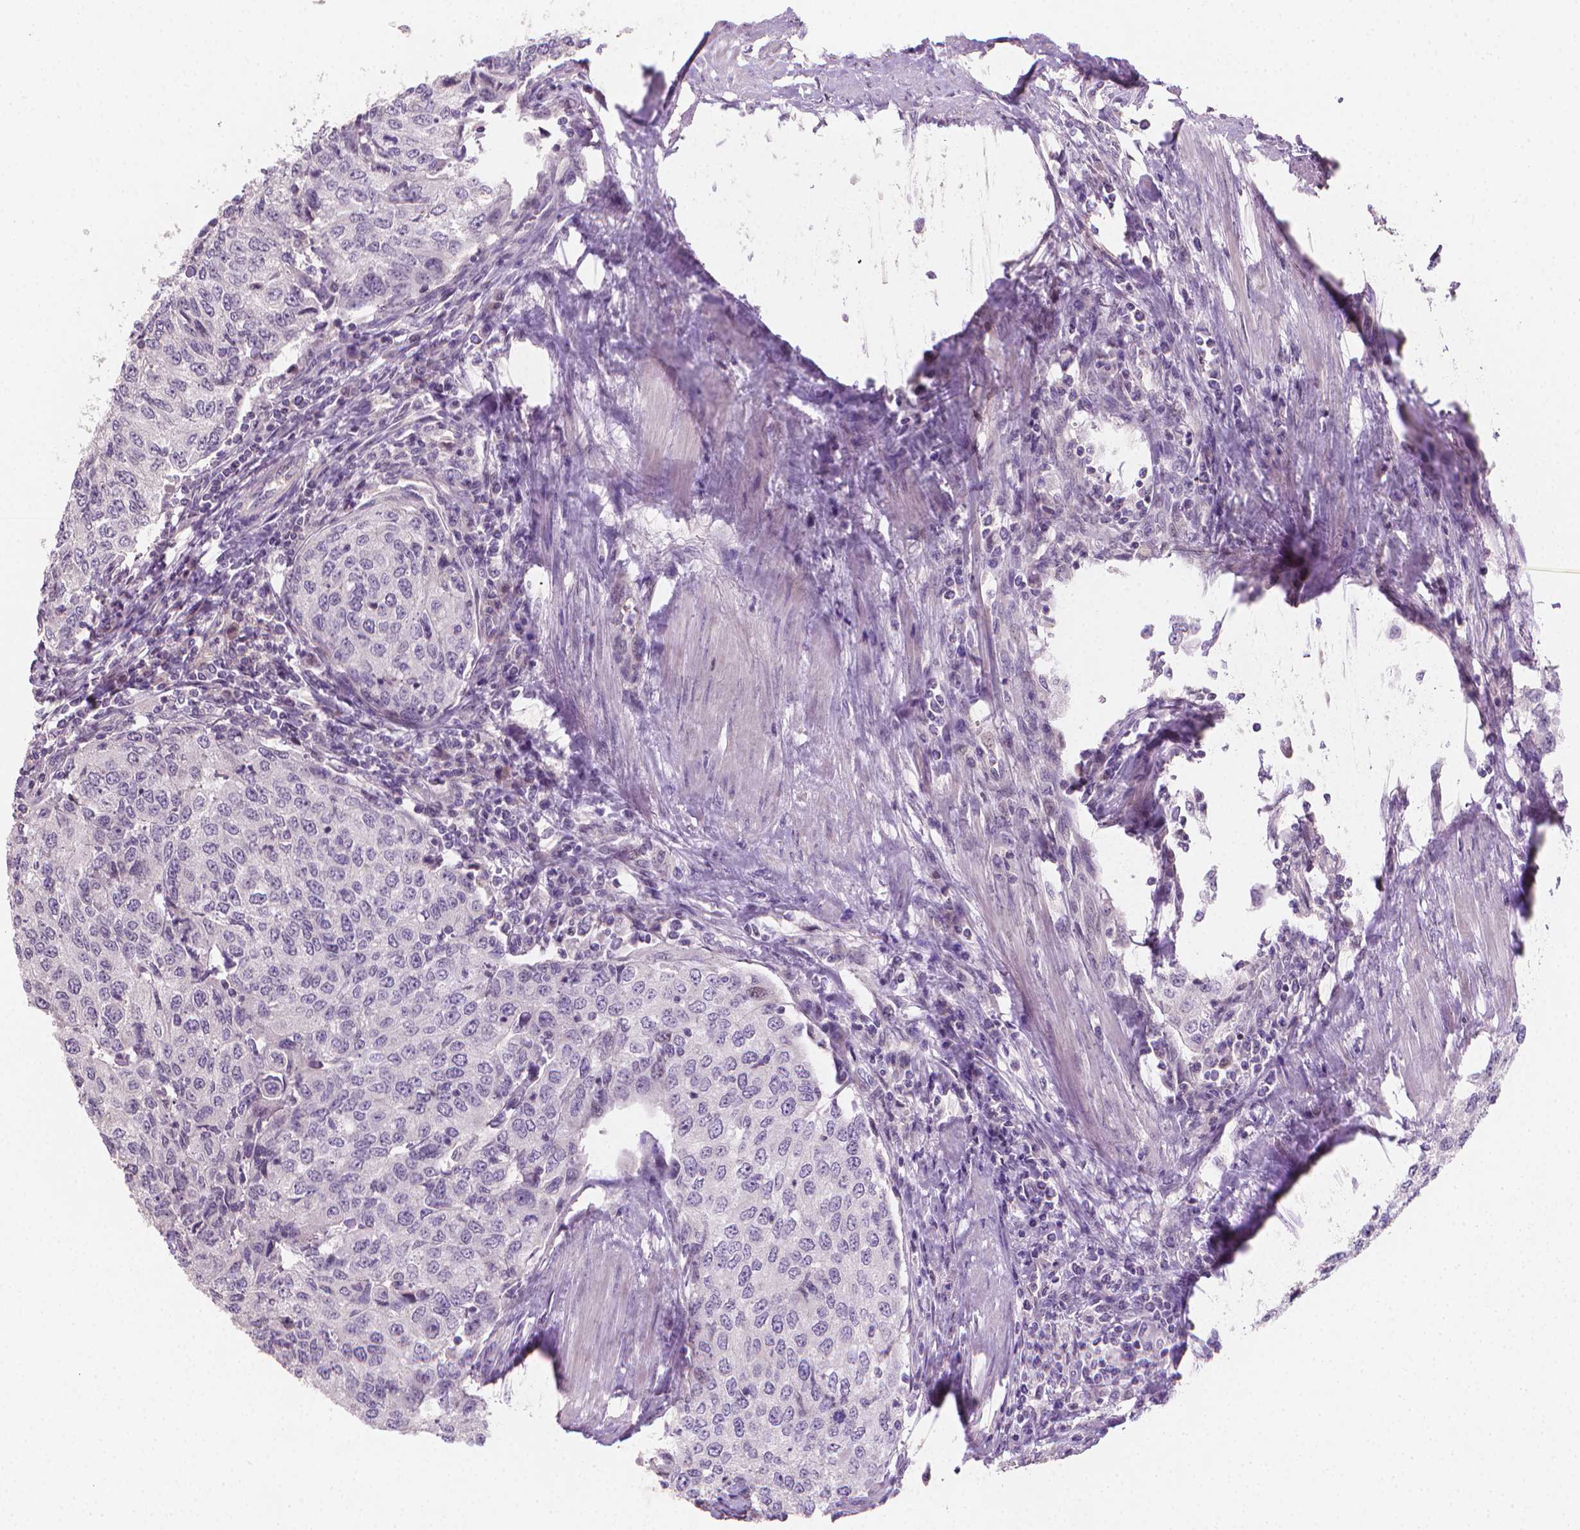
{"staining": {"intensity": "negative", "quantity": "none", "location": "none"}, "tissue": "urothelial cancer", "cell_type": "Tumor cells", "image_type": "cancer", "snomed": [{"axis": "morphology", "description": "Urothelial carcinoma, High grade"}, {"axis": "topography", "description": "Urinary bladder"}], "caption": "Tumor cells are negative for brown protein staining in urothelial carcinoma (high-grade).", "gene": "CLXN", "patient": {"sex": "female", "age": 78}}